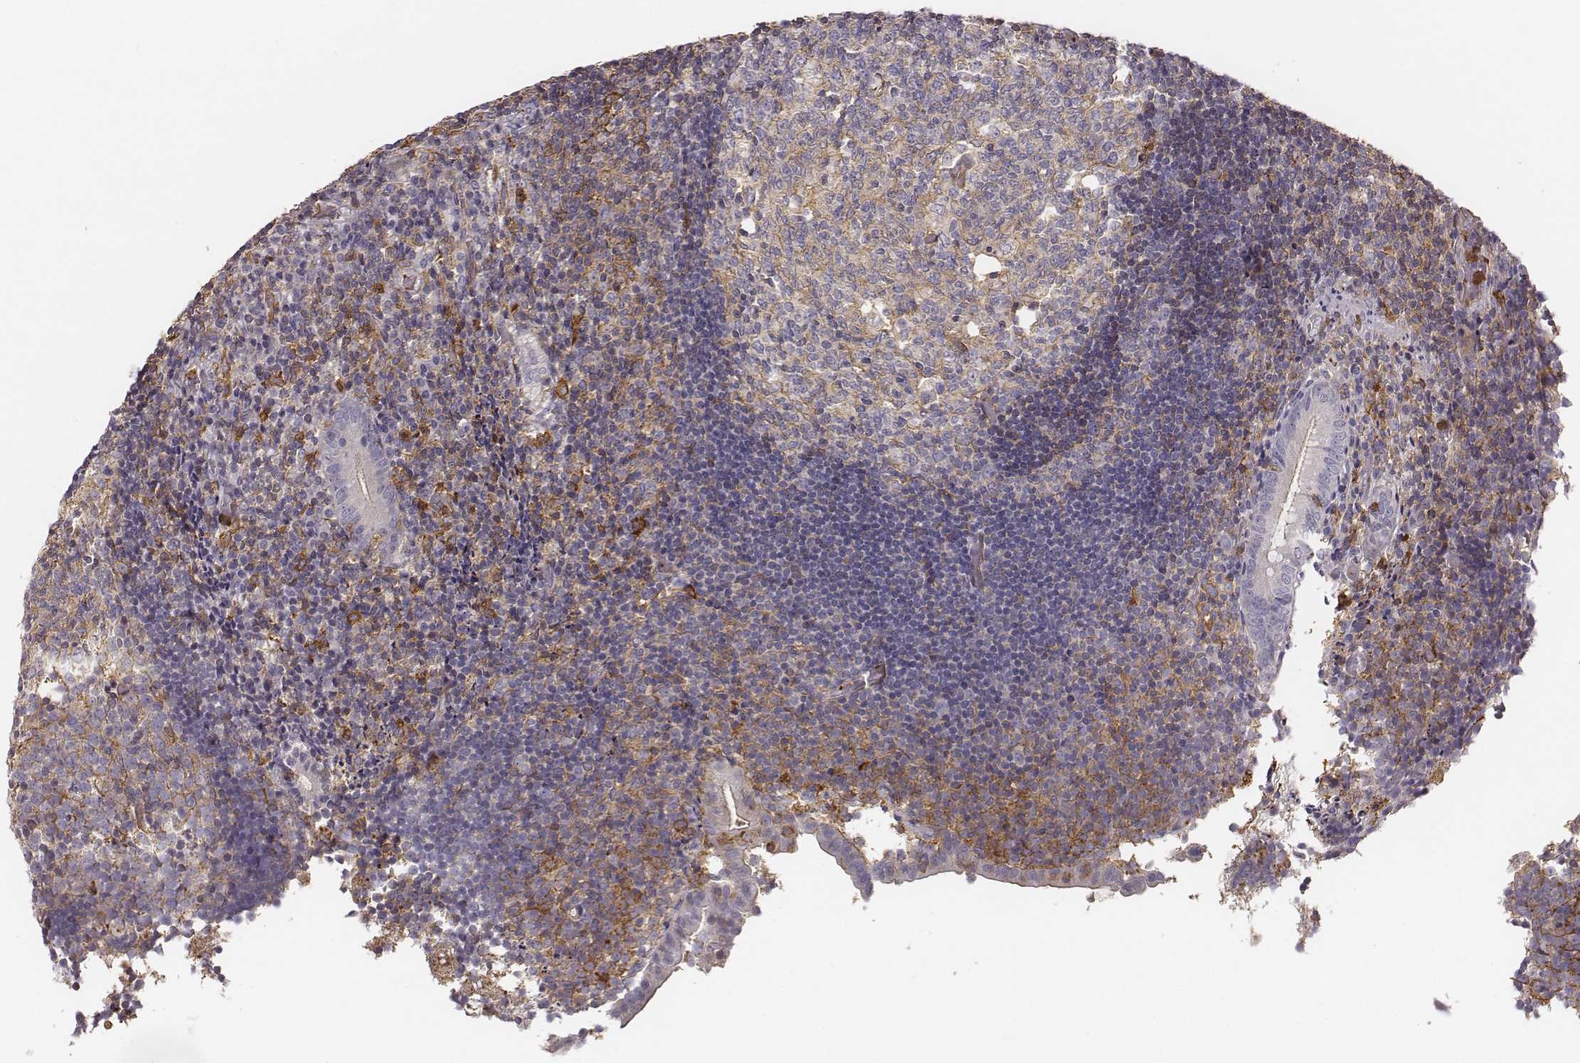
{"staining": {"intensity": "negative", "quantity": "none", "location": "none"}, "tissue": "appendix", "cell_type": "Glandular cells", "image_type": "normal", "snomed": [{"axis": "morphology", "description": "Normal tissue, NOS"}, {"axis": "topography", "description": "Appendix"}], "caption": "Unremarkable appendix was stained to show a protein in brown. There is no significant positivity in glandular cells.", "gene": "ZYX", "patient": {"sex": "female", "age": 32}}